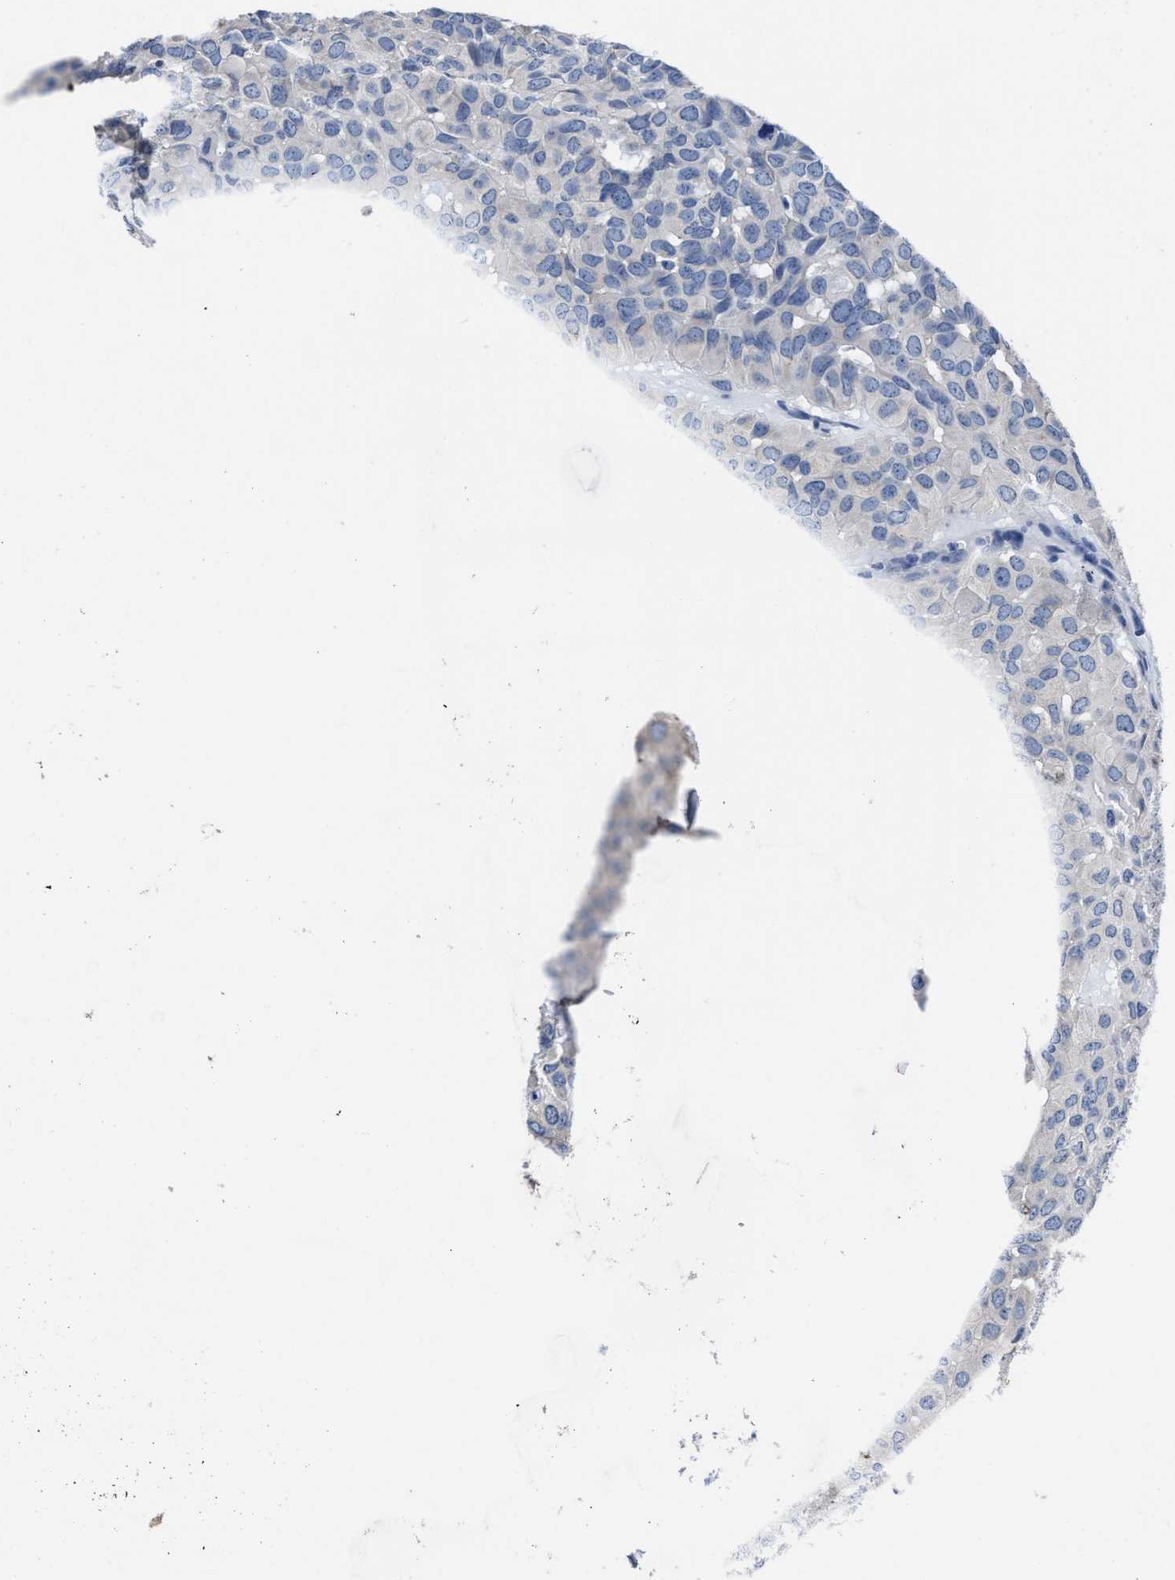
{"staining": {"intensity": "negative", "quantity": "none", "location": "none"}, "tissue": "head and neck cancer", "cell_type": "Tumor cells", "image_type": "cancer", "snomed": [{"axis": "morphology", "description": "Adenocarcinoma, NOS"}, {"axis": "topography", "description": "Salivary gland, NOS"}, {"axis": "topography", "description": "Head-Neck"}], "caption": "The image reveals no staining of tumor cells in head and neck cancer (adenocarcinoma). (DAB IHC, high magnification).", "gene": "HOOK1", "patient": {"sex": "female", "age": 76}}